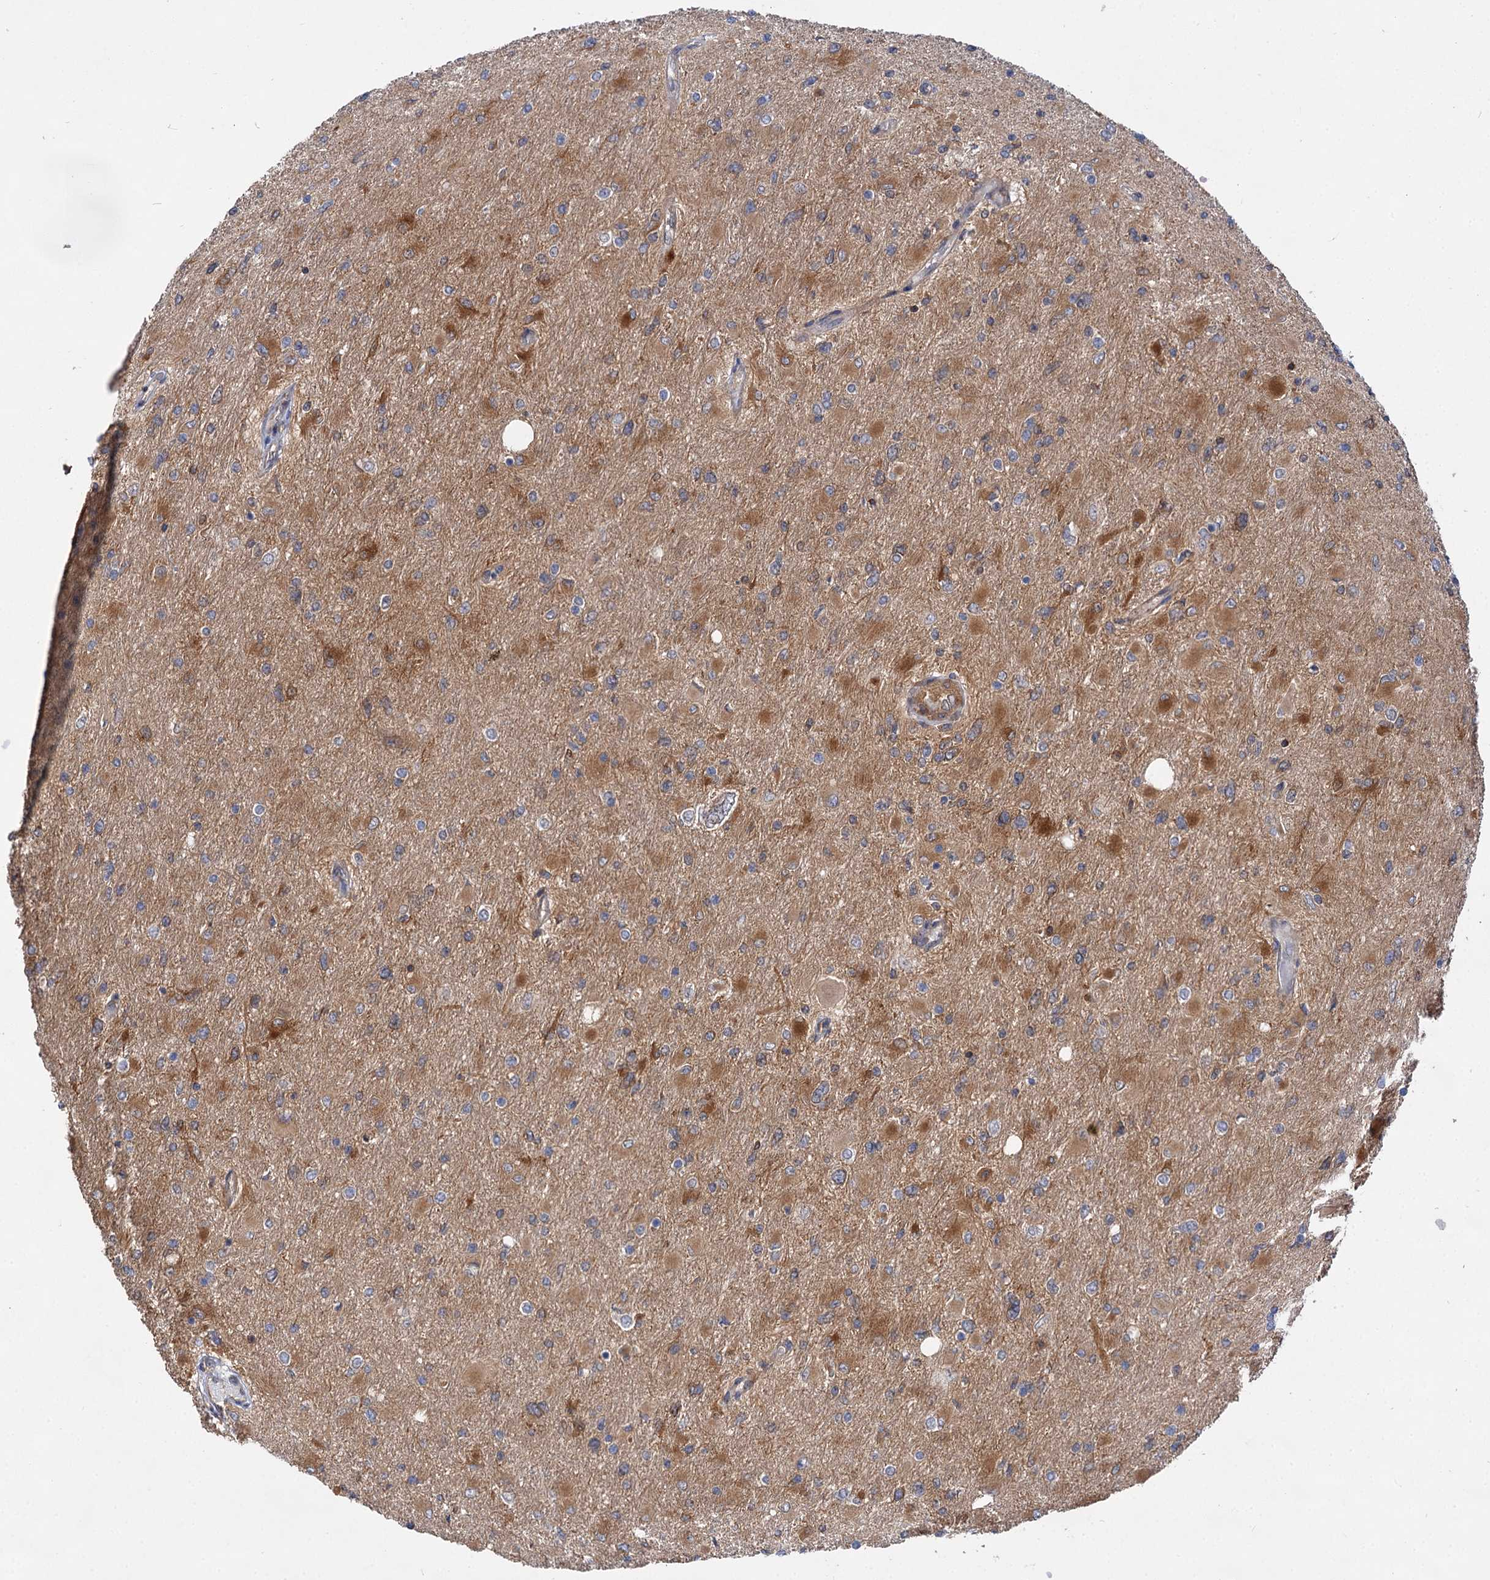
{"staining": {"intensity": "moderate", "quantity": "<25%", "location": "cytoplasmic/membranous"}, "tissue": "glioma", "cell_type": "Tumor cells", "image_type": "cancer", "snomed": [{"axis": "morphology", "description": "Glioma, malignant, High grade"}, {"axis": "topography", "description": "Cerebral cortex"}], "caption": "Tumor cells display moderate cytoplasmic/membranous staining in approximately <25% of cells in malignant glioma (high-grade). The staining was performed using DAB, with brown indicating positive protein expression. Nuclei are stained blue with hematoxylin.", "gene": "PACS1", "patient": {"sex": "female", "age": 36}}